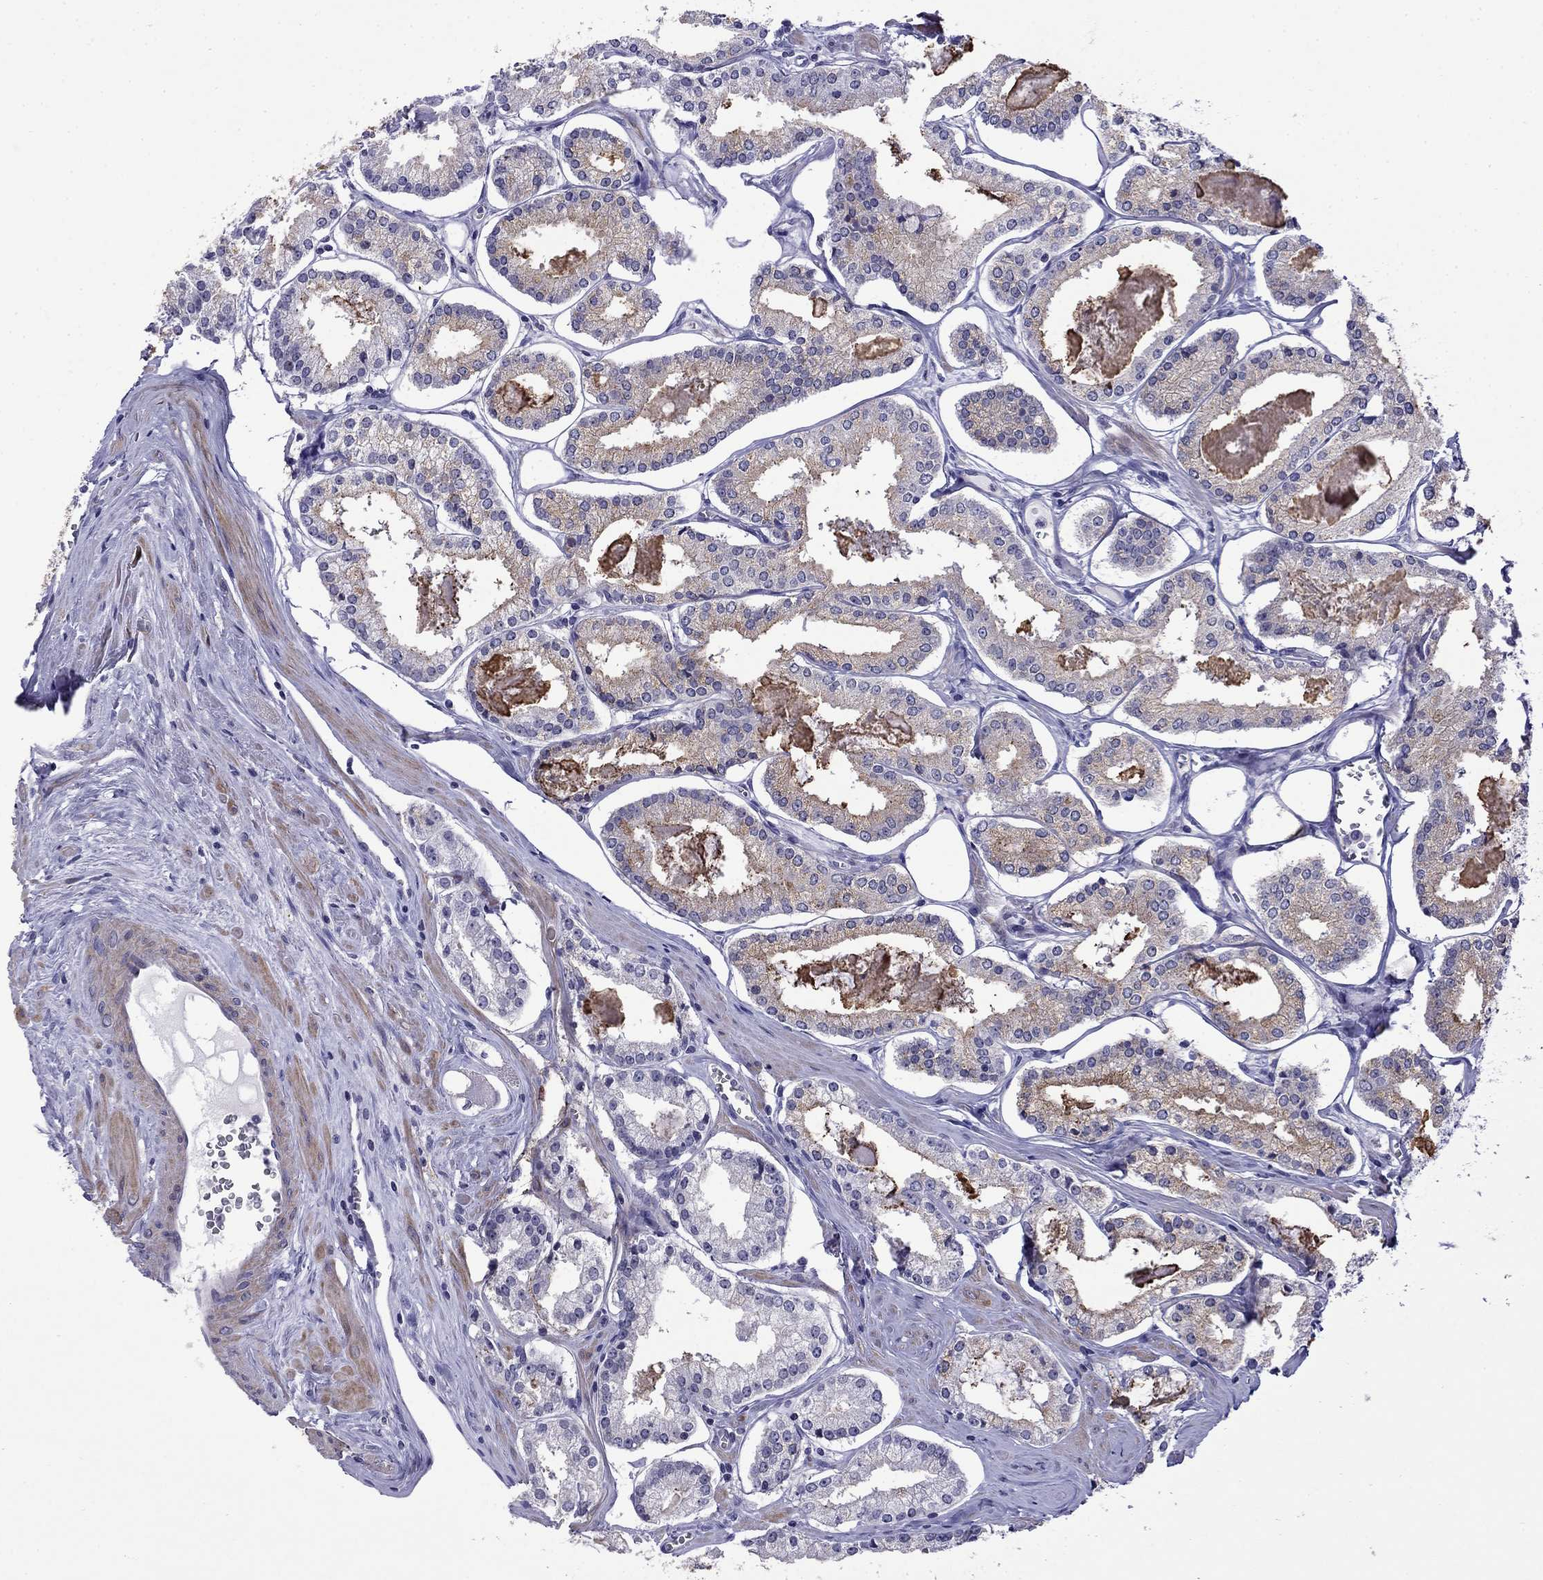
{"staining": {"intensity": "weak", "quantity": "<25%", "location": "cytoplasmic/membranous"}, "tissue": "prostate cancer", "cell_type": "Tumor cells", "image_type": "cancer", "snomed": [{"axis": "morphology", "description": "Adenocarcinoma, NOS"}, {"axis": "topography", "description": "Prostate"}], "caption": "Protein analysis of prostate cancer (adenocarcinoma) demonstrates no significant staining in tumor cells.", "gene": "PRR18", "patient": {"sex": "male", "age": 72}}